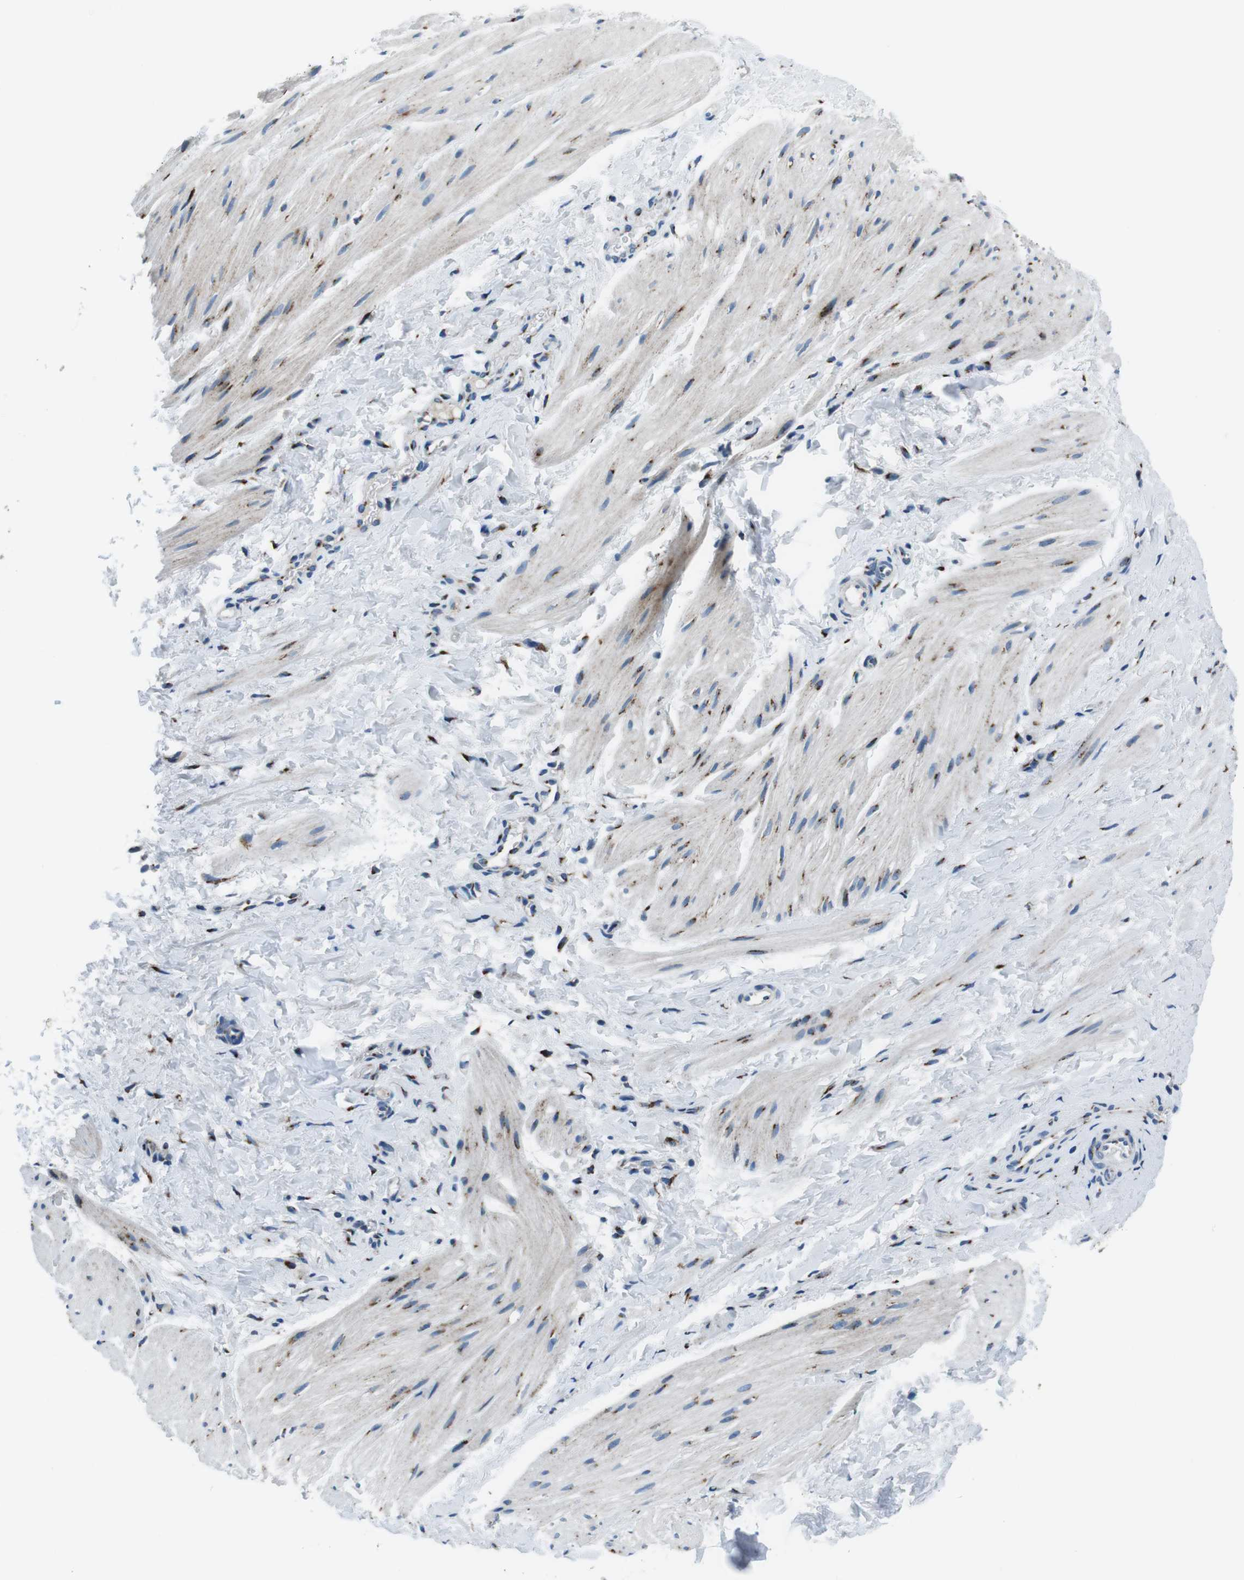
{"staining": {"intensity": "strong", "quantity": "<25%", "location": "cytoplasmic/membranous"}, "tissue": "smooth muscle", "cell_type": "Smooth muscle cells", "image_type": "normal", "snomed": [{"axis": "morphology", "description": "Normal tissue, NOS"}, {"axis": "topography", "description": "Smooth muscle"}], "caption": "The micrograph demonstrates staining of benign smooth muscle, revealing strong cytoplasmic/membranous protein staining (brown color) within smooth muscle cells. (Brightfield microscopy of DAB IHC at high magnification).", "gene": "NUCB2", "patient": {"sex": "male", "age": 16}}